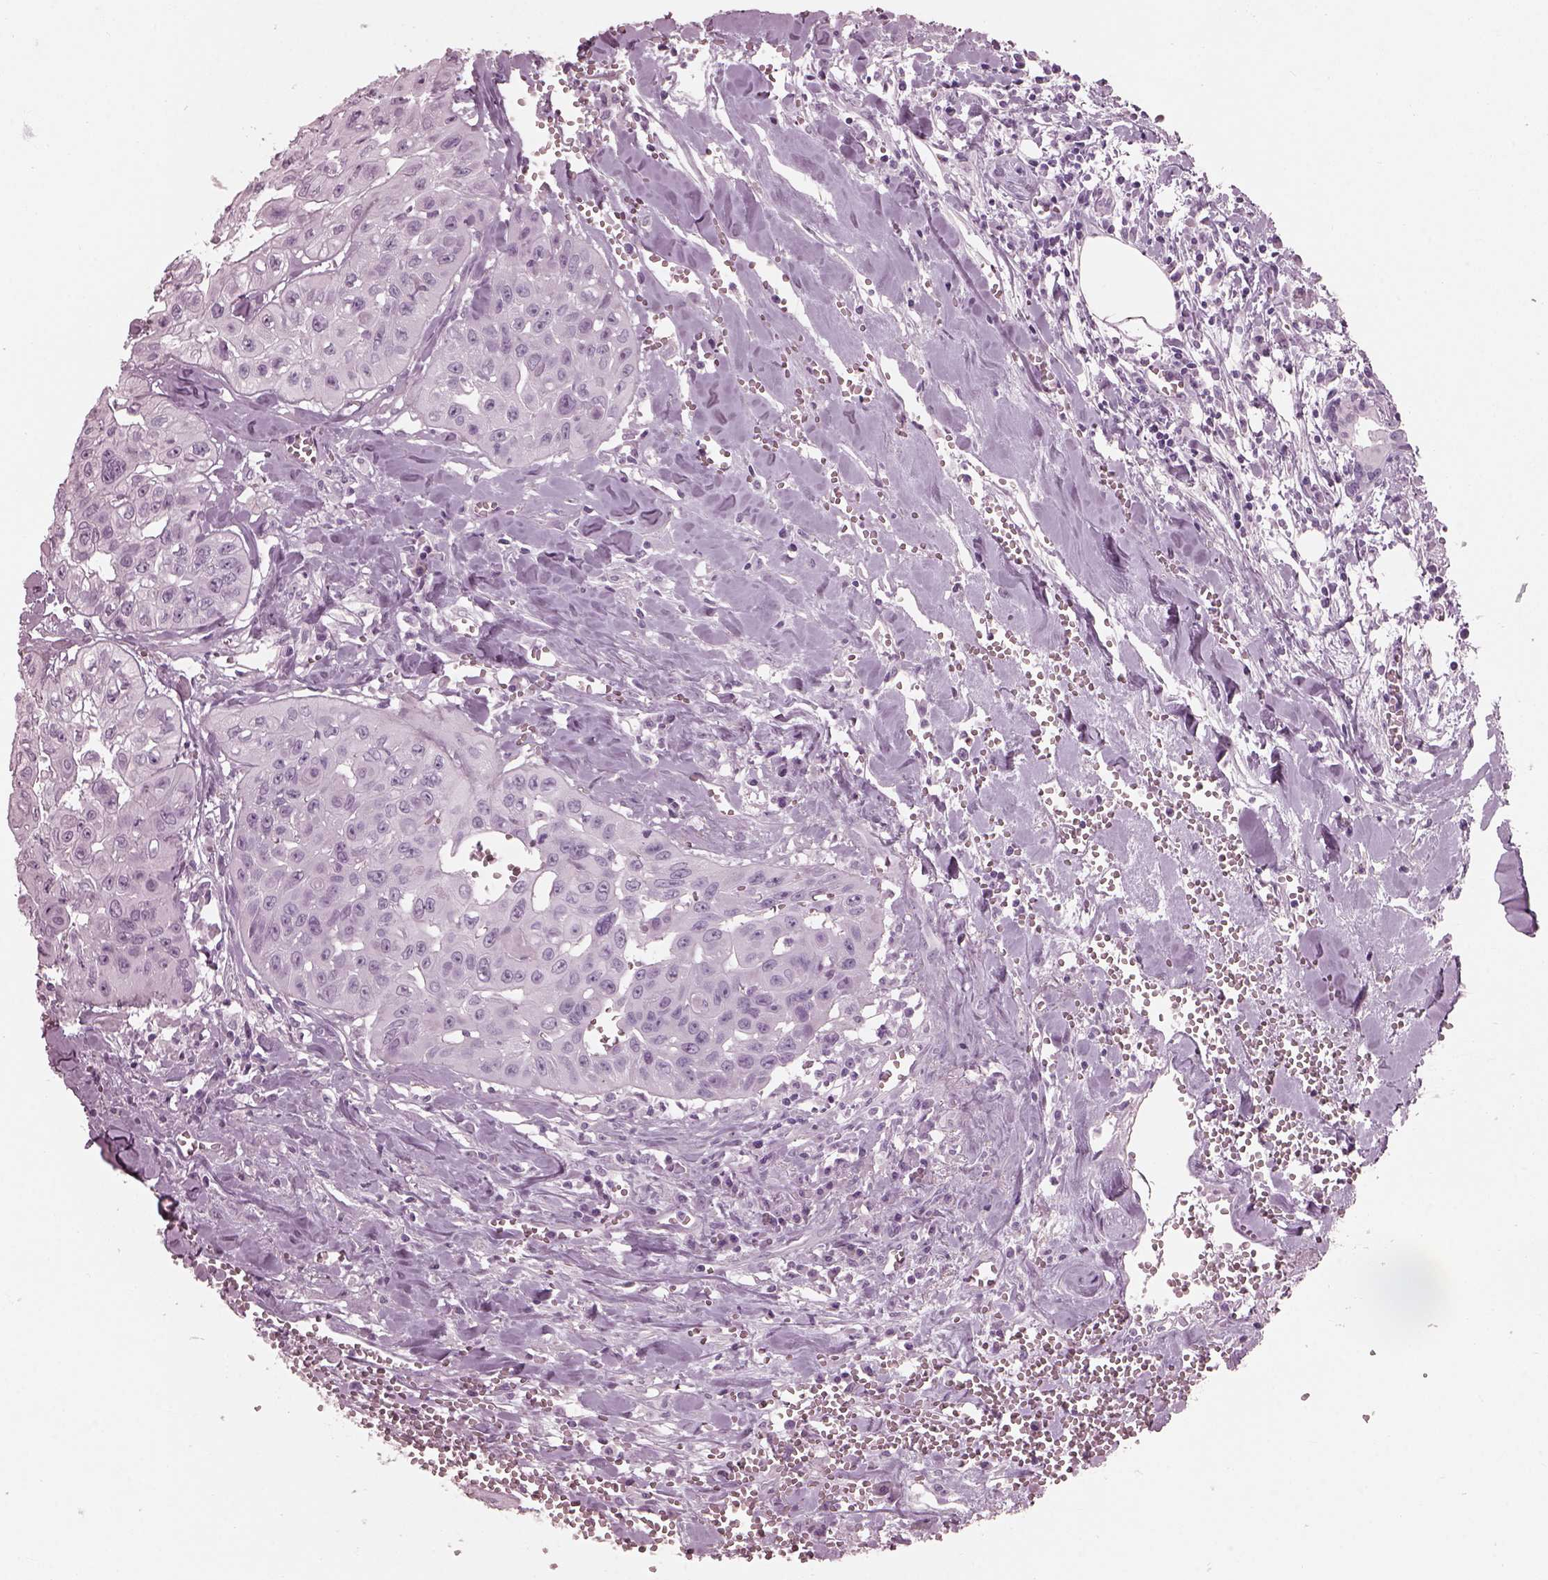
{"staining": {"intensity": "negative", "quantity": "none", "location": "none"}, "tissue": "head and neck cancer", "cell_type": "Tumor cells", "image_type": "cancer", "snomed": [{"axis": "morphology", "description": "Adenocarcinoma, NOS"}, {"axis": "topography", "description": "Head-Neck"}], "caption": "DAB immunohistochemical staining of human adenocarcinoma (head and neck) shows no significant staining in tumor cells. (DAB (3,3'-diaminobenzidine) immunohistochemistry, high magnification).", "gene": "HYDIN", "patient": {"sex": "male", "age": 73}}